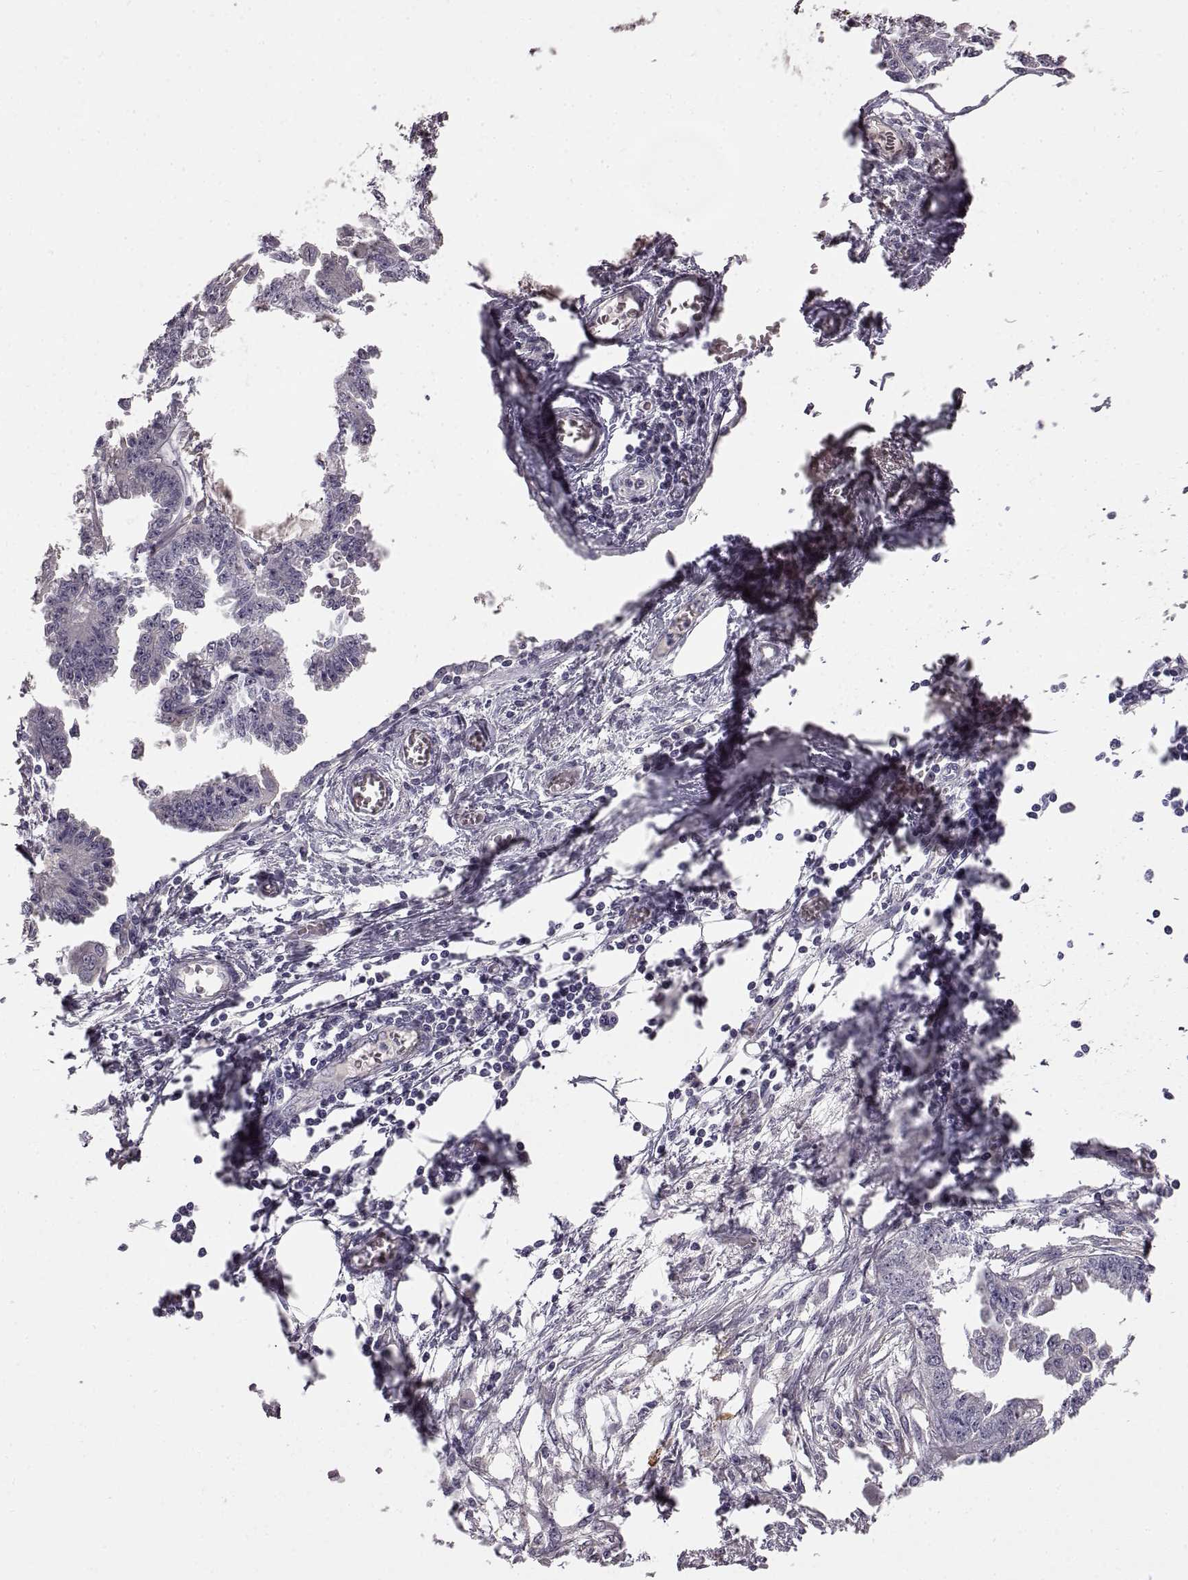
{"staining": {"intensity": "negative", "quantity": "none", "location": "none"}, "tissue": "endometrial cancer", "cell_type": "Tumor cells", "image_type": "cancer", "snomed": [{"axis": "morphology", "description": "Adenocarcinoma, NOS"}, {"axis": "morphology", "description": "Adenocarcinoma, metastatic, NOS"}, {"axis": "topography", "description": "Adipose tissue"}, {"axis": "topography", "description": "Endometrium"}], "caption": "The image exhibits no significant staining in tumor cells of endometrial cancer (adenocarcinoma). (Immunohistochemistry (ihc), brightfield microscopy, high magnification).", "gene": "KRT85", "patient": {"sex": "female", "age": 67}}